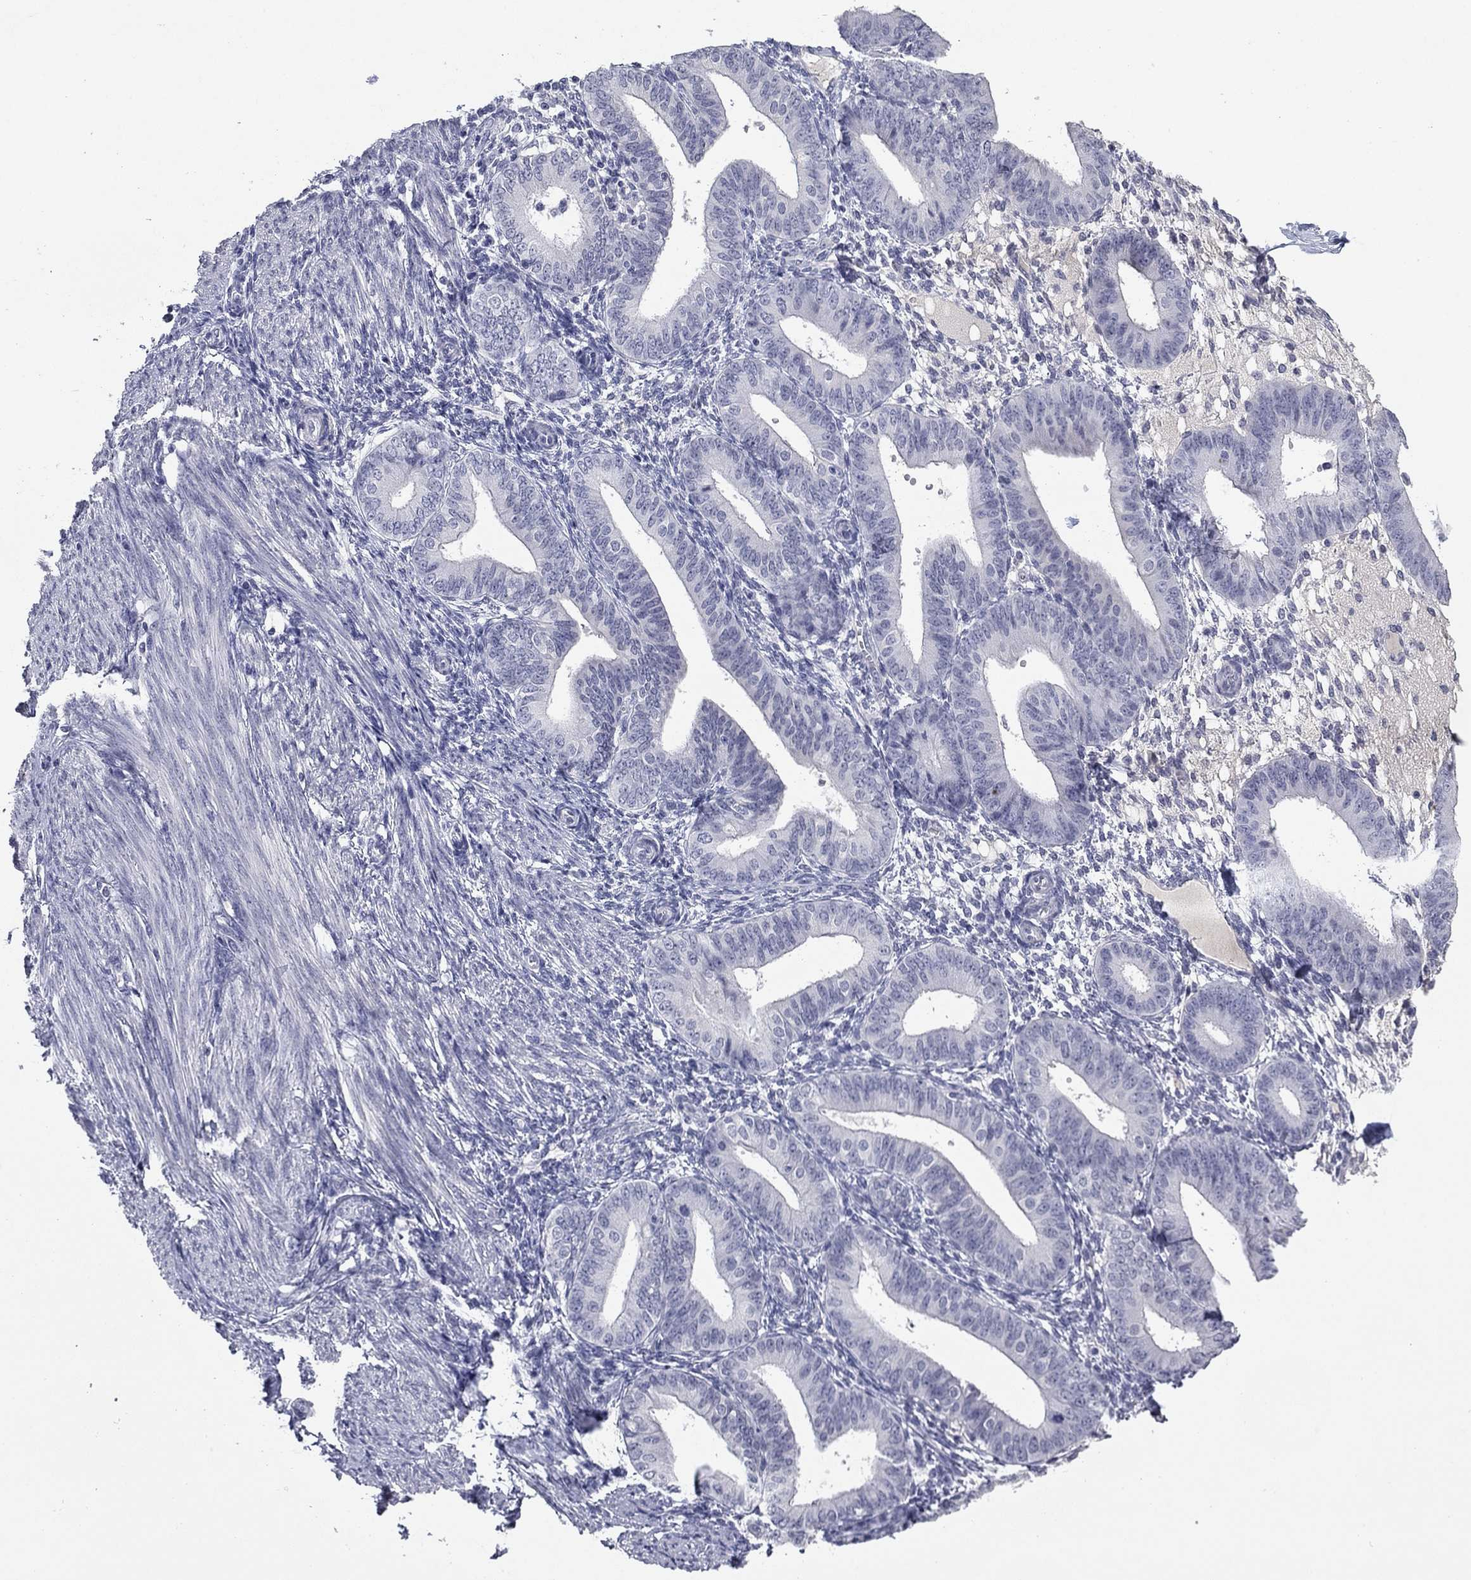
{"staining": {"intensity": "negative", "quantity": "none", "location": "none"}, "tissue": "endometrium", "cell_type": "Cells in endometrial stroma", "image_type": "normal", "snomed": [{"axis": "morphology", "description": "Normal tissue, NOS"}, {"axis": "topography", "description": "Endometrium"}], "caption": "Immunohistochemistry photomicrograph of normal human endometrium stained for a protein (brown), which reveals no staining in cells in endometrial stroma. (DAB (3,3'-diaminobenzidine) immunohistochemistry (IHC) visualized using brightfield microscopy, high magnification).", "gene": "SLC51A", "patient": {"sex": "female", "age": 39}}